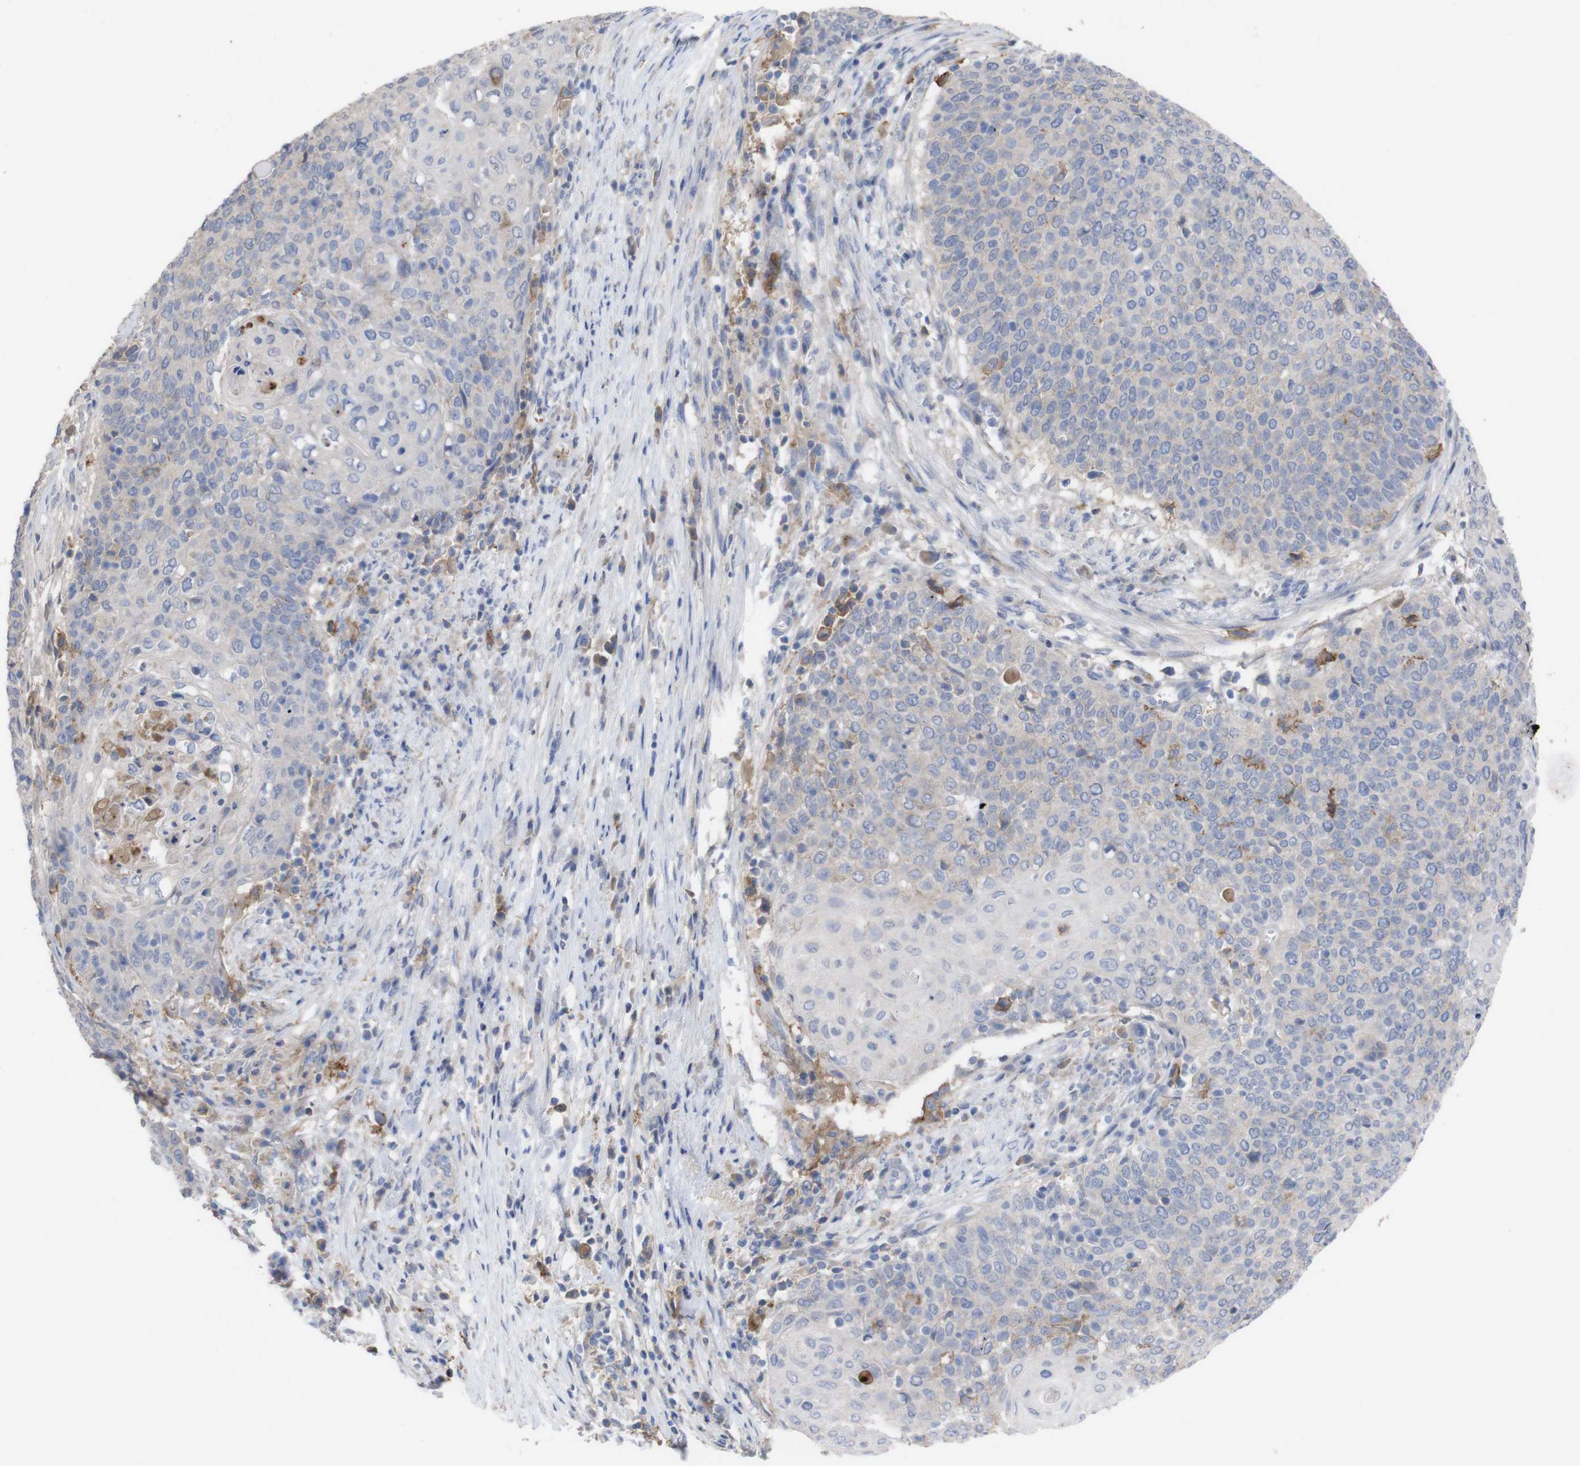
{"staining": {"intensity": "weak", "quantity": "<25%", "location": "cytoplasmic/membranous"}, "tissue": "cervical cancer", "cell_type": "Tumor cells", "image_type": "cancer", "snomed": [{"axis": "morphology", "description": "Squamous cell carcinoma, NOS"}, {"axis": "topography", "description": "Cervix"}], "caption": "Cervical cancer was stained to show a protein in brown. There is no significant expression in tumor cells.", "gene": "C5AR1", "patient": {"sex": "female", "age": 39}}